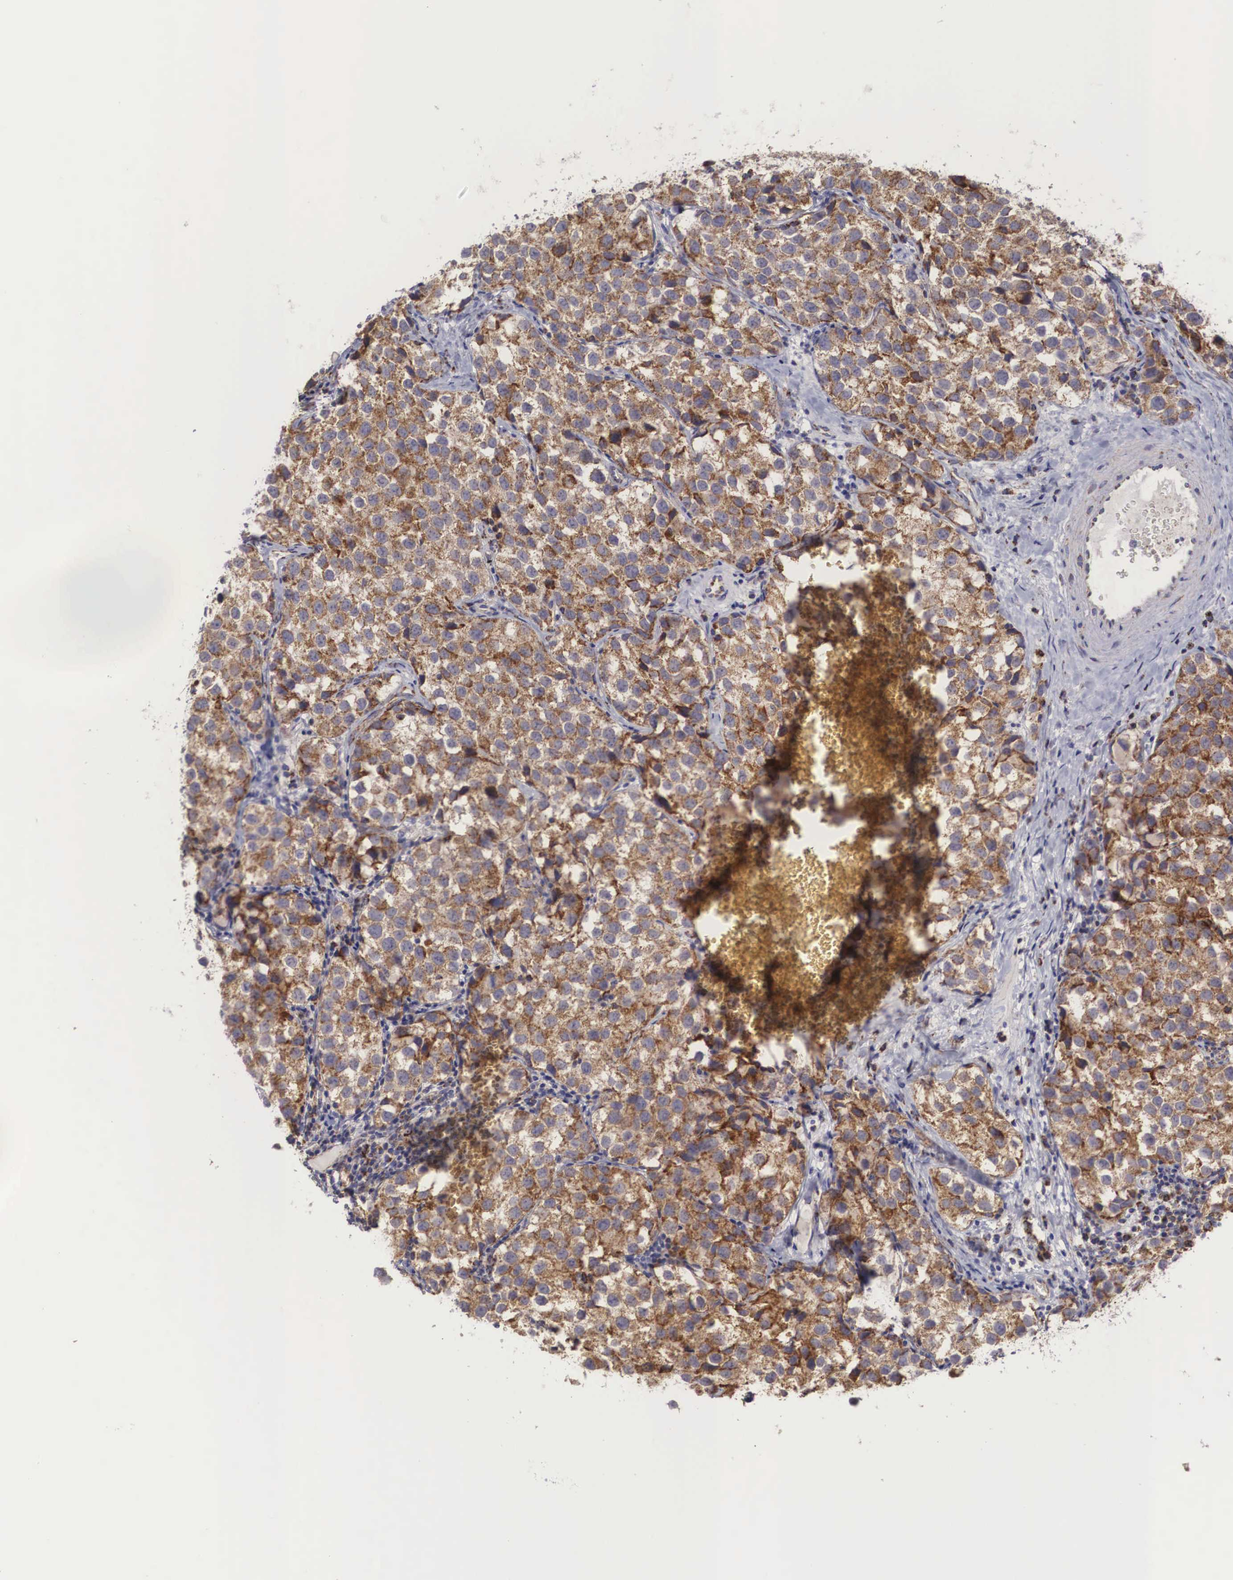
{"staining": {"intensity": "strong", "quantity": ">75%", "location": "cytoplasmic/membranous"}, "tissue": "testis cancer", "cell_type": "Tumor cells", "image_type": "cancer", "snomed": [{"axis": "morphology", "description": "Seminoma, NOS"}, {"axis": "topography", "description": "Testis"}], "caption": "Tumor cells display strong cytoplasmic/membranous positivity in about >75% of cells in testis cancer (seminoma).", "gene": "XPNPEP3", "patient": {"sex": "male", "age": 39}}